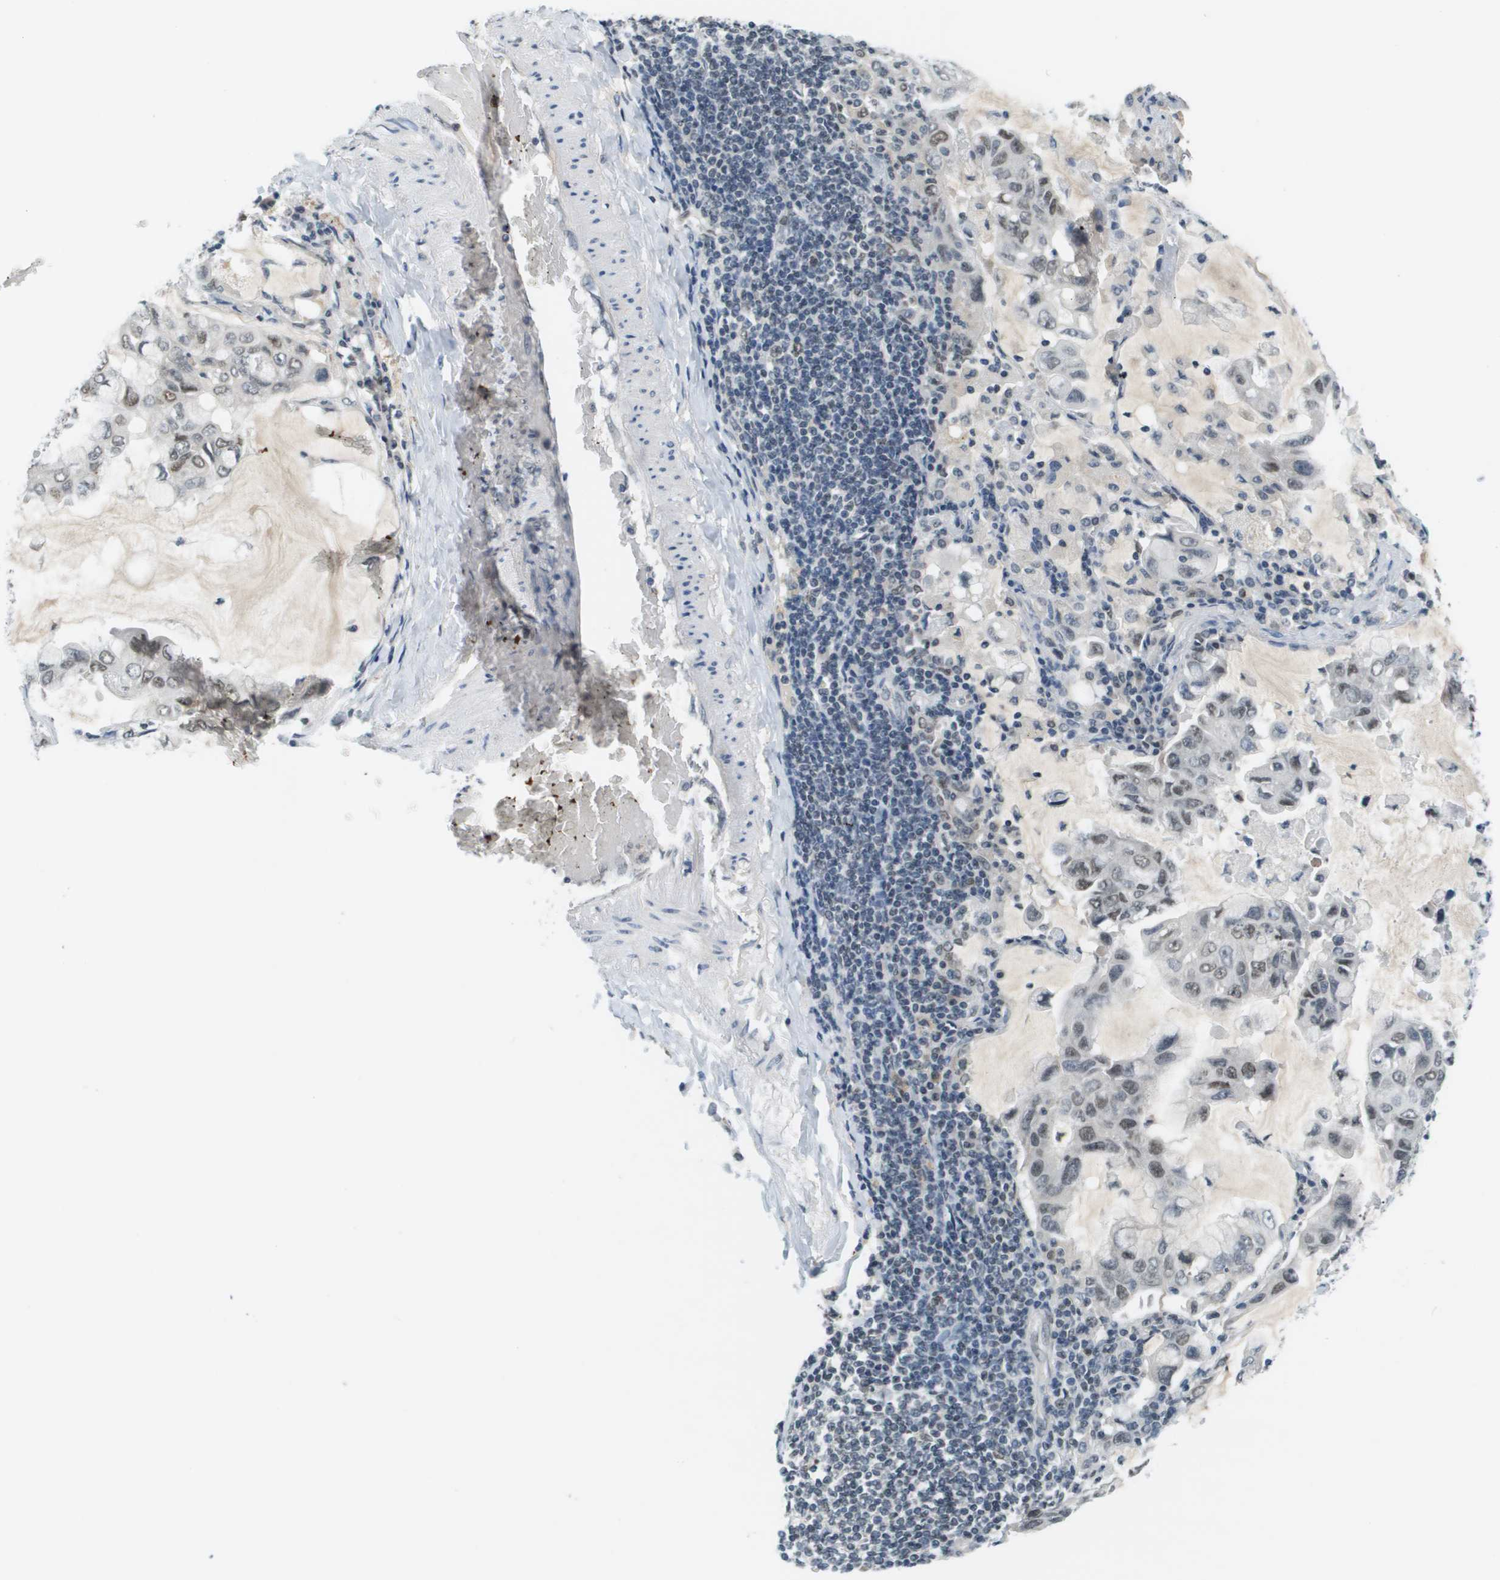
{"staining": {"intensity": "moderate", "quantity": "<25%", "location": "nuclear"}, "tissue": "lung cancer", "cell_type": "Tumor cells", "image_type": "cancer", "snomed": [{"axis": "morphology", "description": "Adenocarcinoma, NOS"}, {"axis": "topography", "description": "Lung"}], "caption": "Lung cancer (adenocarcinoma) stained for a protein (brown) demonstrates moderate nuclear positive expression in approximately <25% of tumor cells.", "gene": "CBX5", "patient": {"sex": "male", "age": 64}}